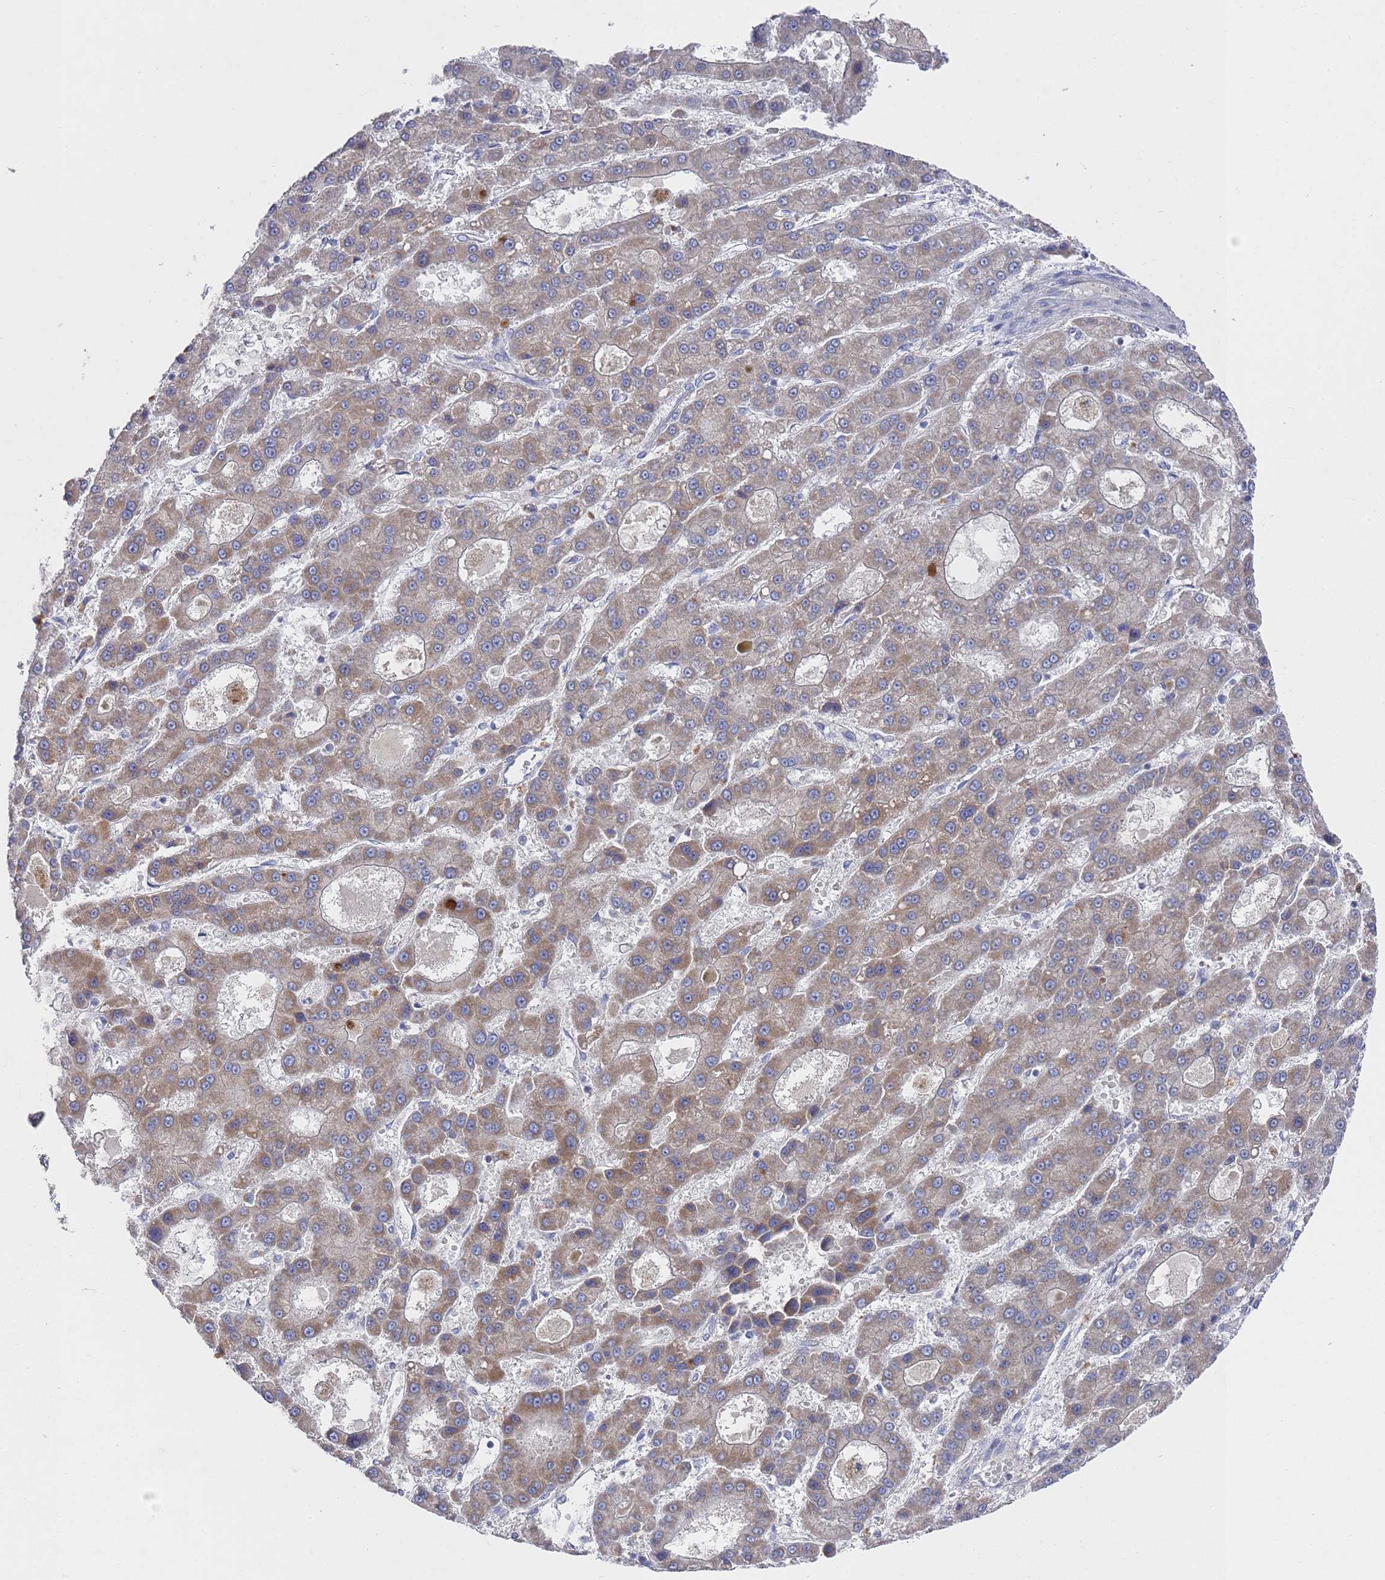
{"staining": {"intensity": "moderate", "quantity": ">75%", "location": "cytoplasmic/membranous"}, "tissue": "liver cancer", "cell_type": "Tumor cells", "image_type": "cancer", "snomed": [{"axis": "morphology", "description": "Carcinoma, Hepatocellular, NOS"}, {"axis": "topography", "description": "Liver"}], "caption": "Moderate cytoplasmic/membranous protein staining is identified in approximately >75% of tumor cells in hepatocellular carcinoma (liver).", "gene": "NPEPPS", "patient": {"sex": "male", "age": 70}}